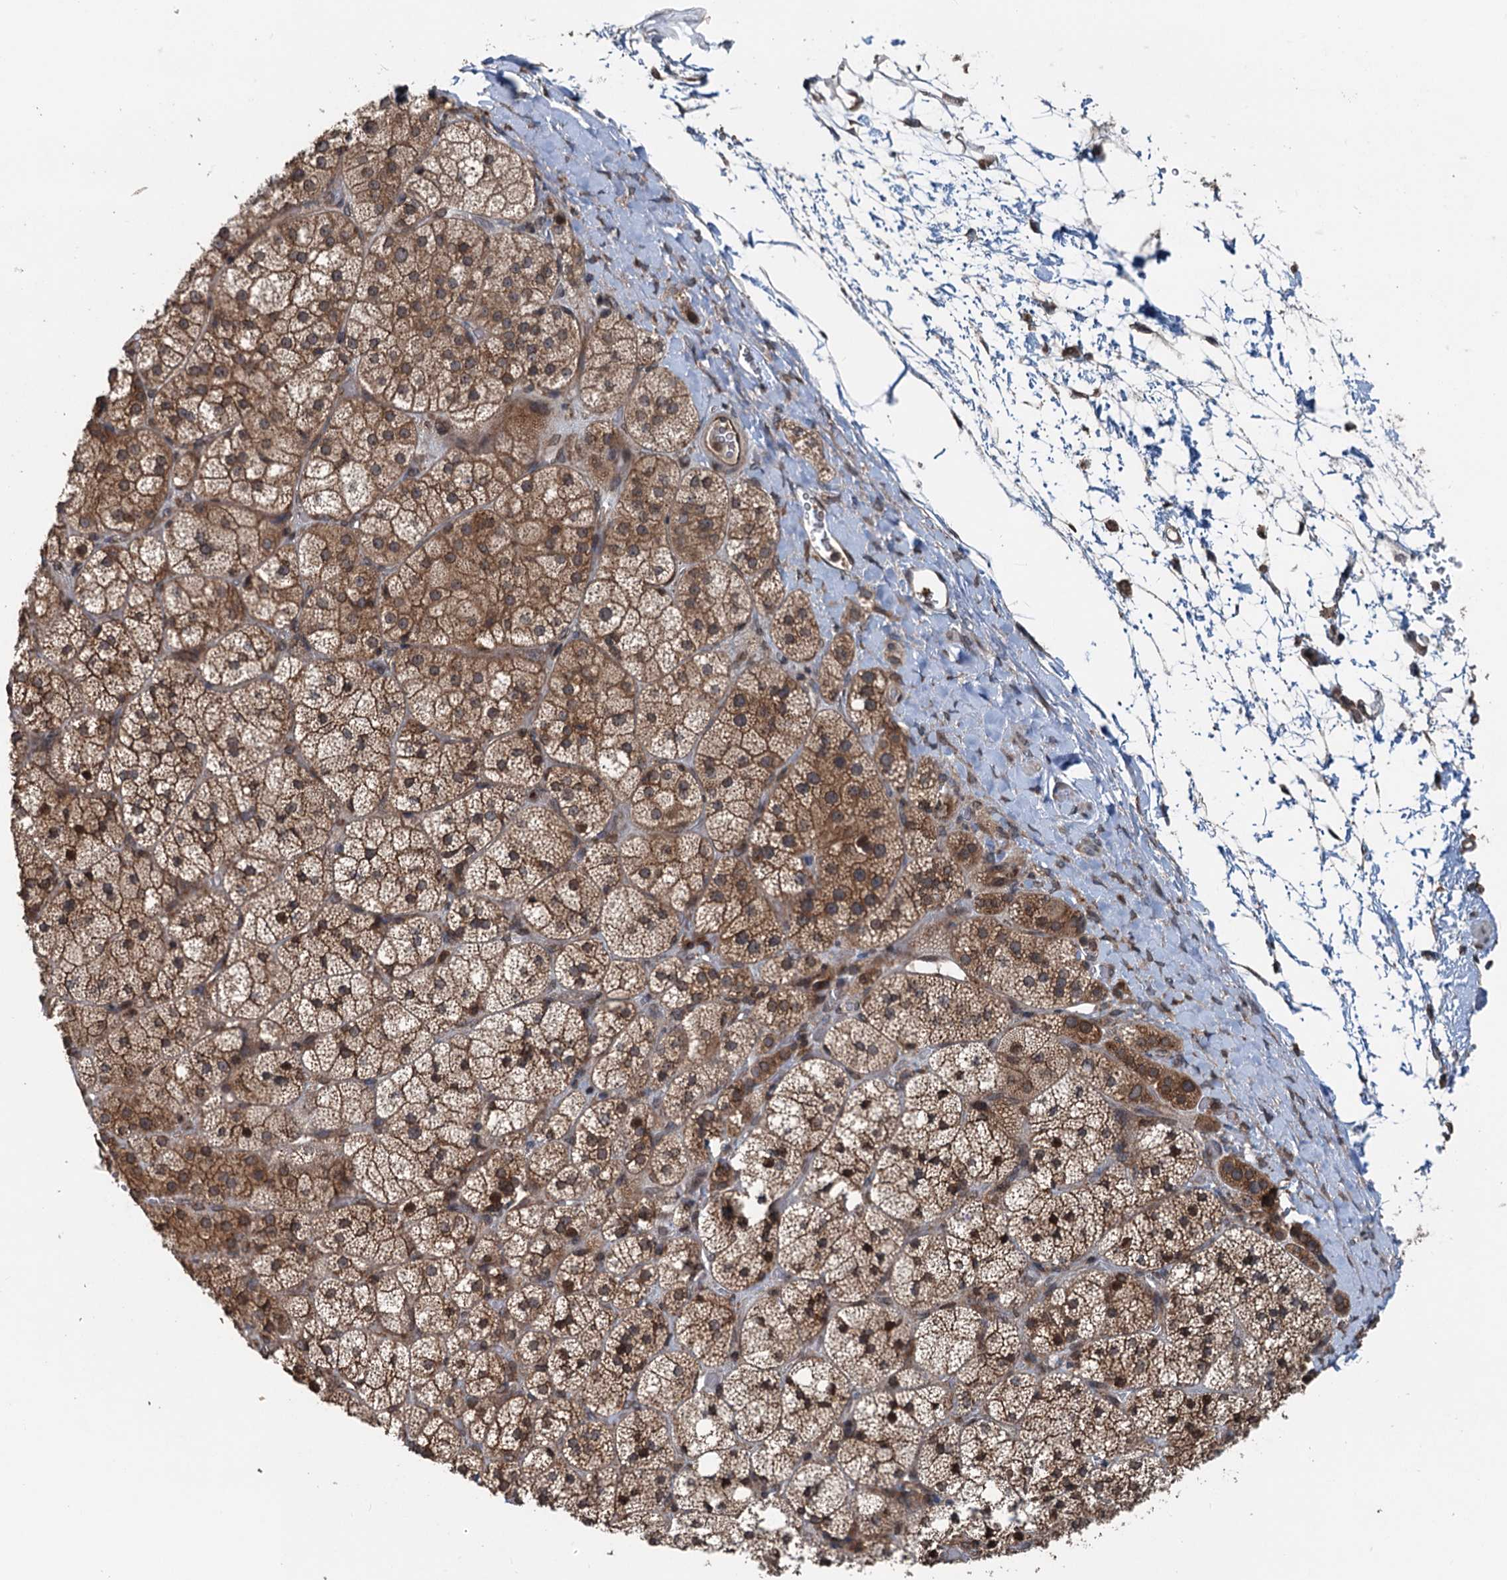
{"staining": {"intensity": "moderate", "quantity": ">75%", "location": "cytoplasmic/membranous"}, "tissue": "adrenal gland", "cell_type": "Glandular cells", "image_type": "normal", "snomed": [{"axis": "morphology", "description": "Normal tissue, NOS"}, {"axis": "topography", "description": "Adrenal gland"}], "caption": "Normal adrenal gland exhibits moderate cytoplasmic/membranous staining in about >75% of glandular cells, visualized by immunohistochemistry.", "gene": "N4BP2L2", "patient": {"sex": "male", "age": 61}}